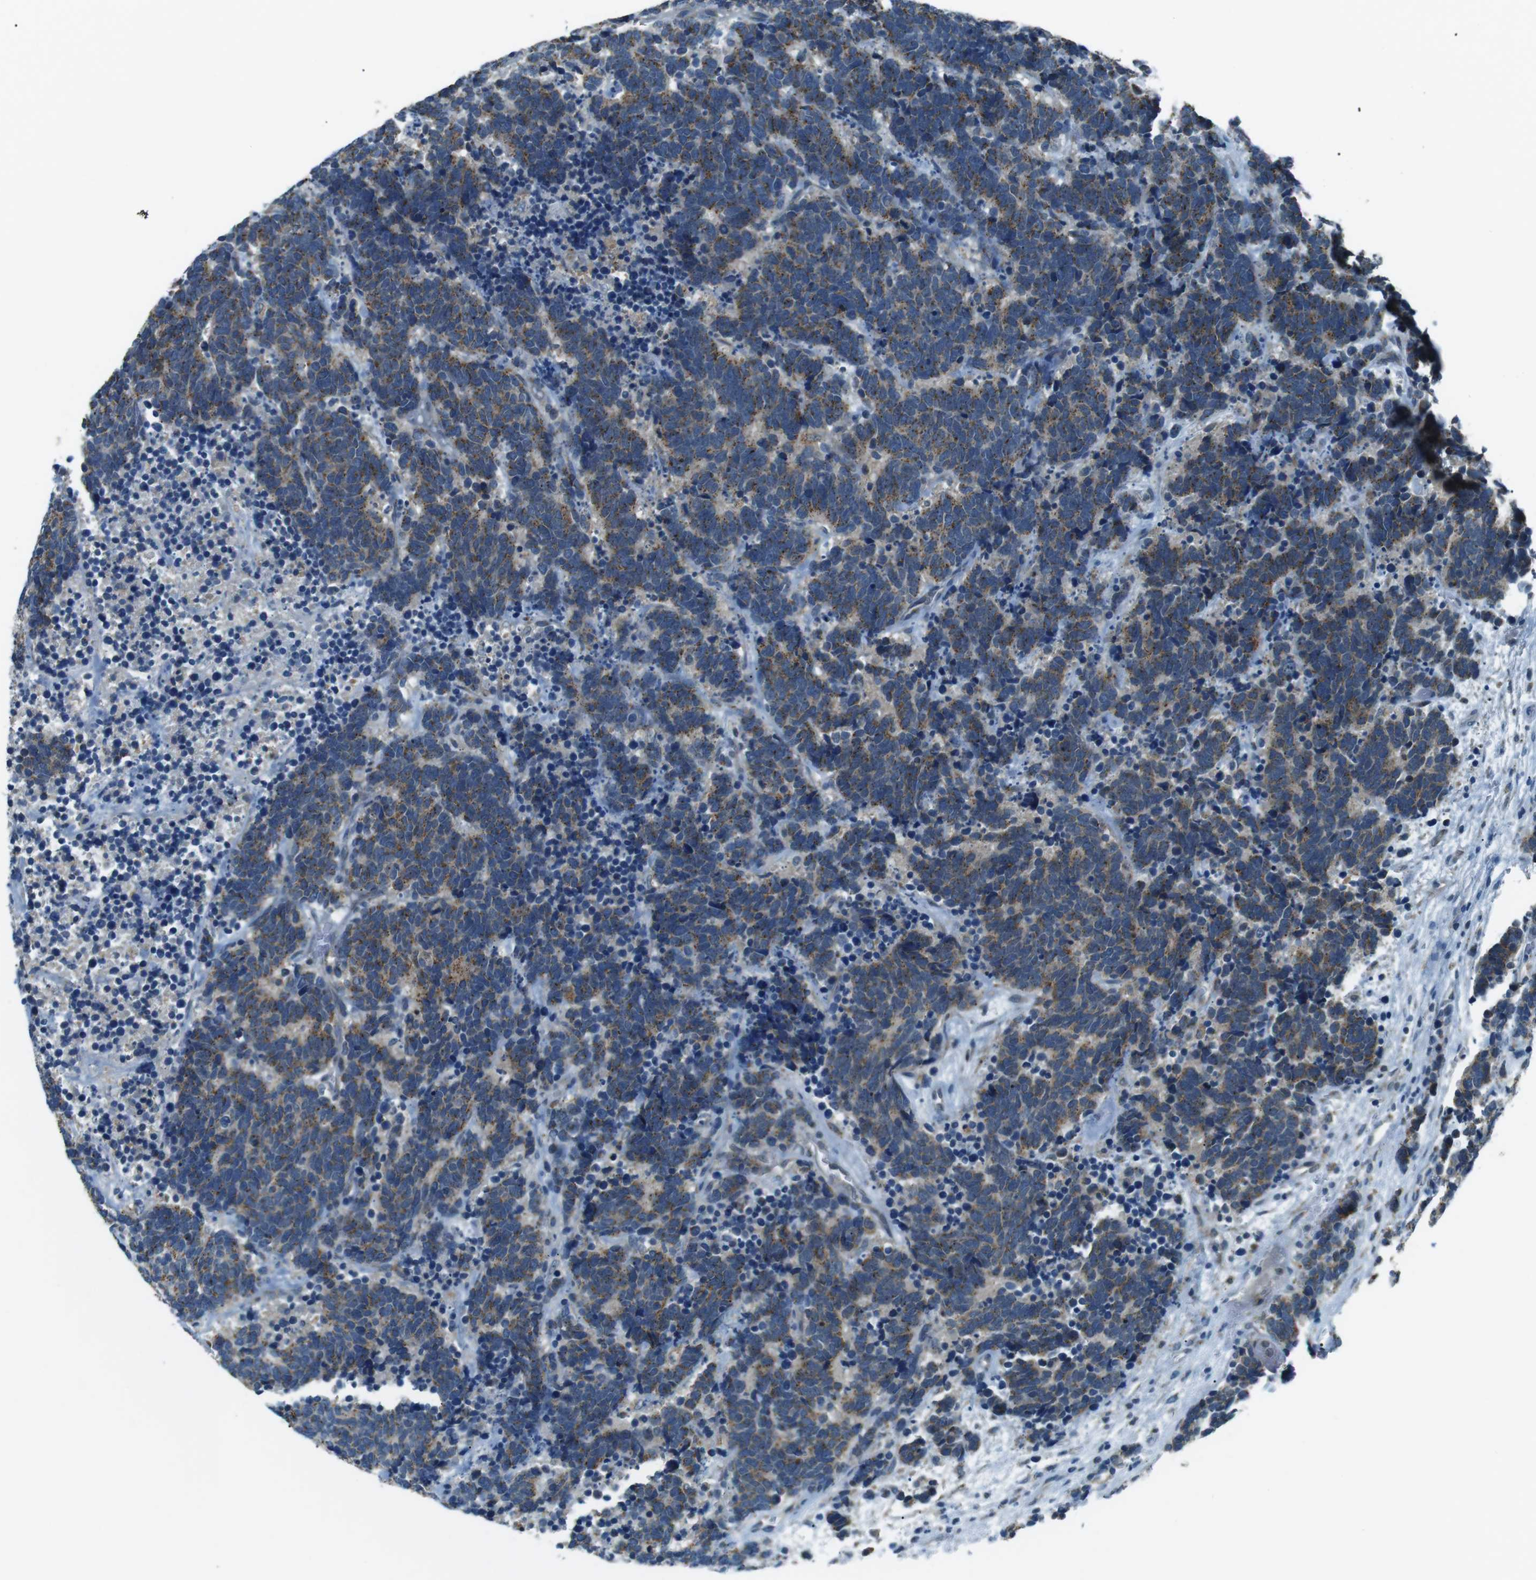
{"staining": {"intensity": "weak", "quantity": ">75%", "location": "cytoplasmic/membranous"}, "tissue": "carcinoid", "cell_type": "Tumor cells", "image_type": "cancer", "snomed": [{"axis": "morphology", "description": "Carcinoma, NOS"}, {"axis": "morphology", "description": "Carcinoid, malignant, NOS"}, {"axis": "topography", "description": "Urinary bladder"}], "caption": "Human carcinoid stained with a protein marker demonstrates weak staining in tumor cells.", "gene": "FAM3B", "patient": {"sex": "male", "age": 57}}